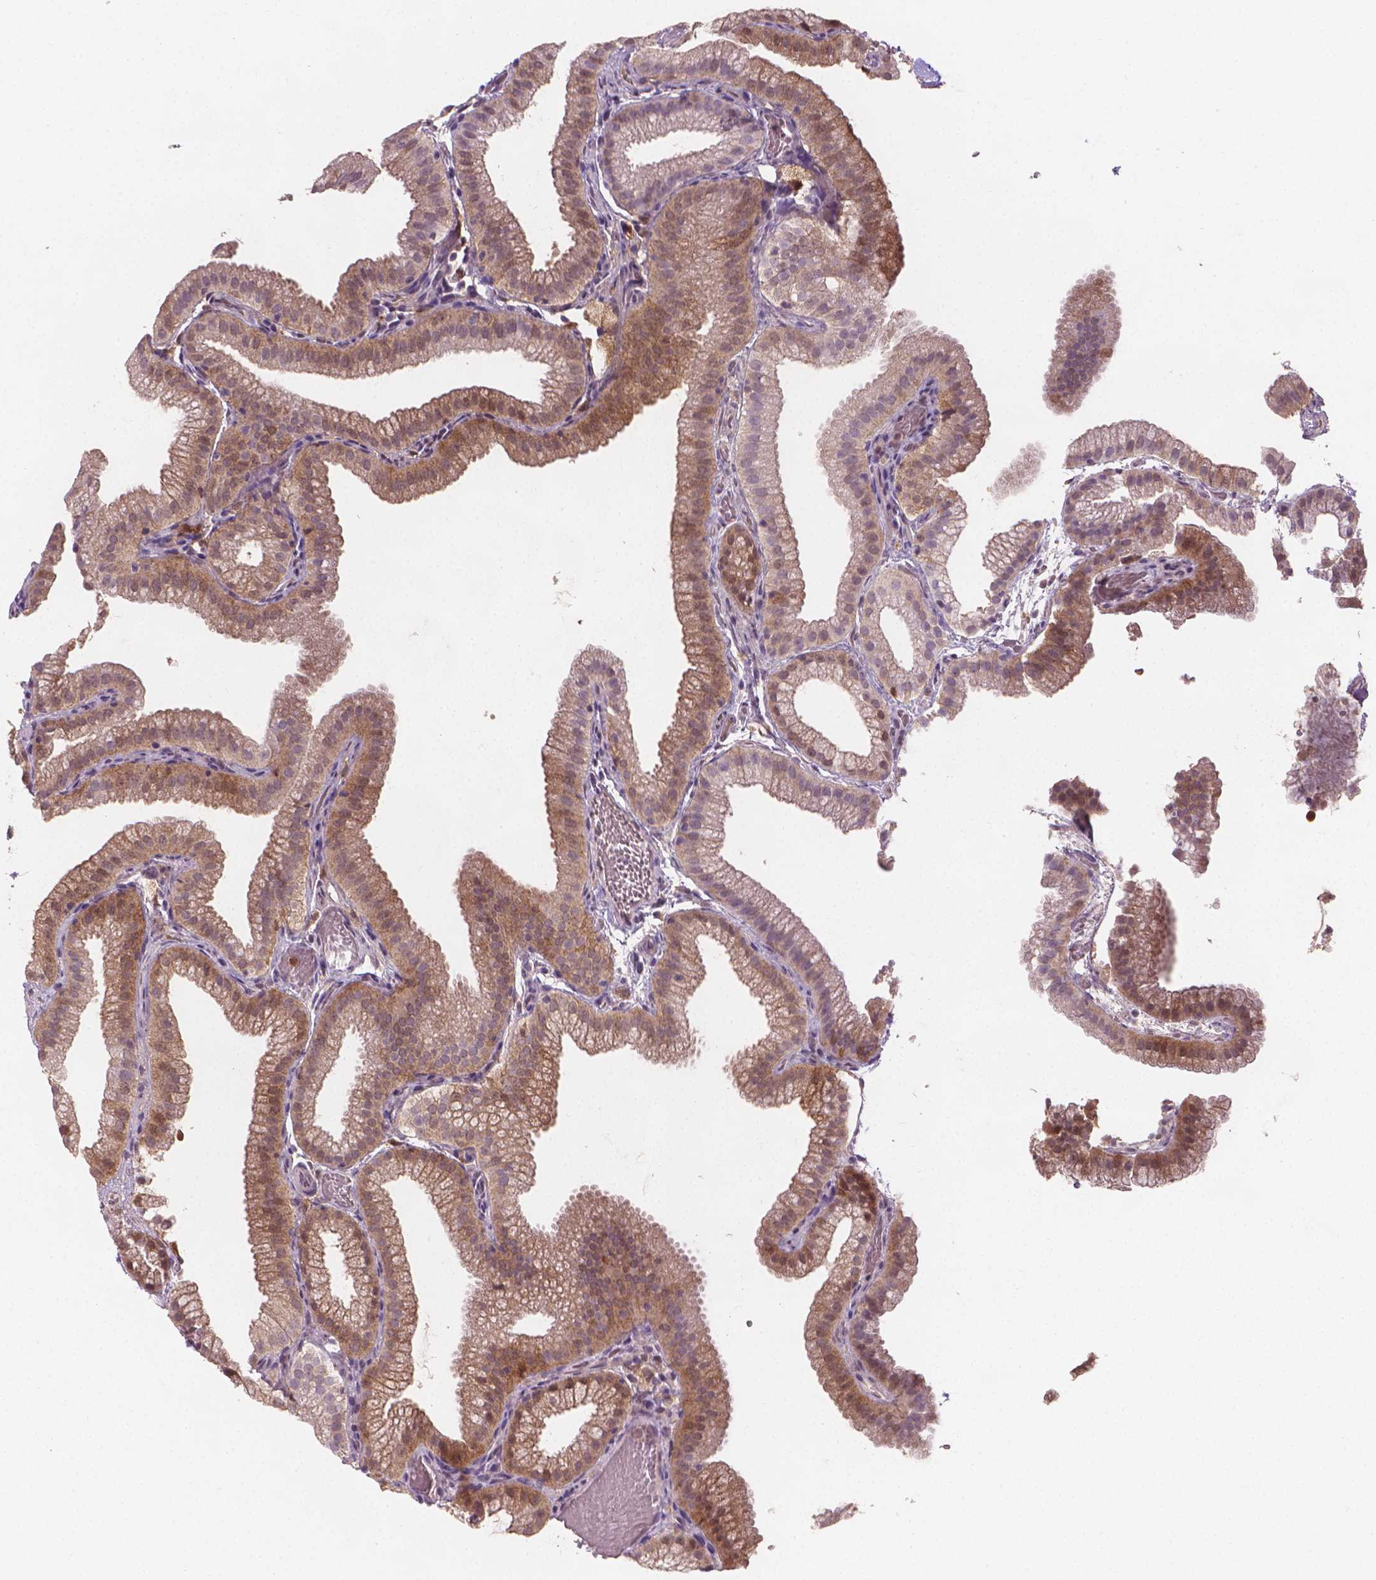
{"staining": {"intensity": "moderate", "quantity": "25%-75%", "location": "cytoplasmic/membranous"}, "tissue": "gallbladder", "cell_type": "Glandular cells", "image_type": "normal", "snomed": [{"axis": "morphology", "description": "Normal tissue, NOS"}, {"axis": "topography", "description": "Gallbladder"}], "caption": "An image showing moderate cytoplasmic/membranous positivity in approximately 25%-75% of glandular cells in unremarkable gallbladder, as visualized by brown immunohistochemical staining.", "gene": "TNFAIP2", "patient": {"sex": "female", "age": 63}}